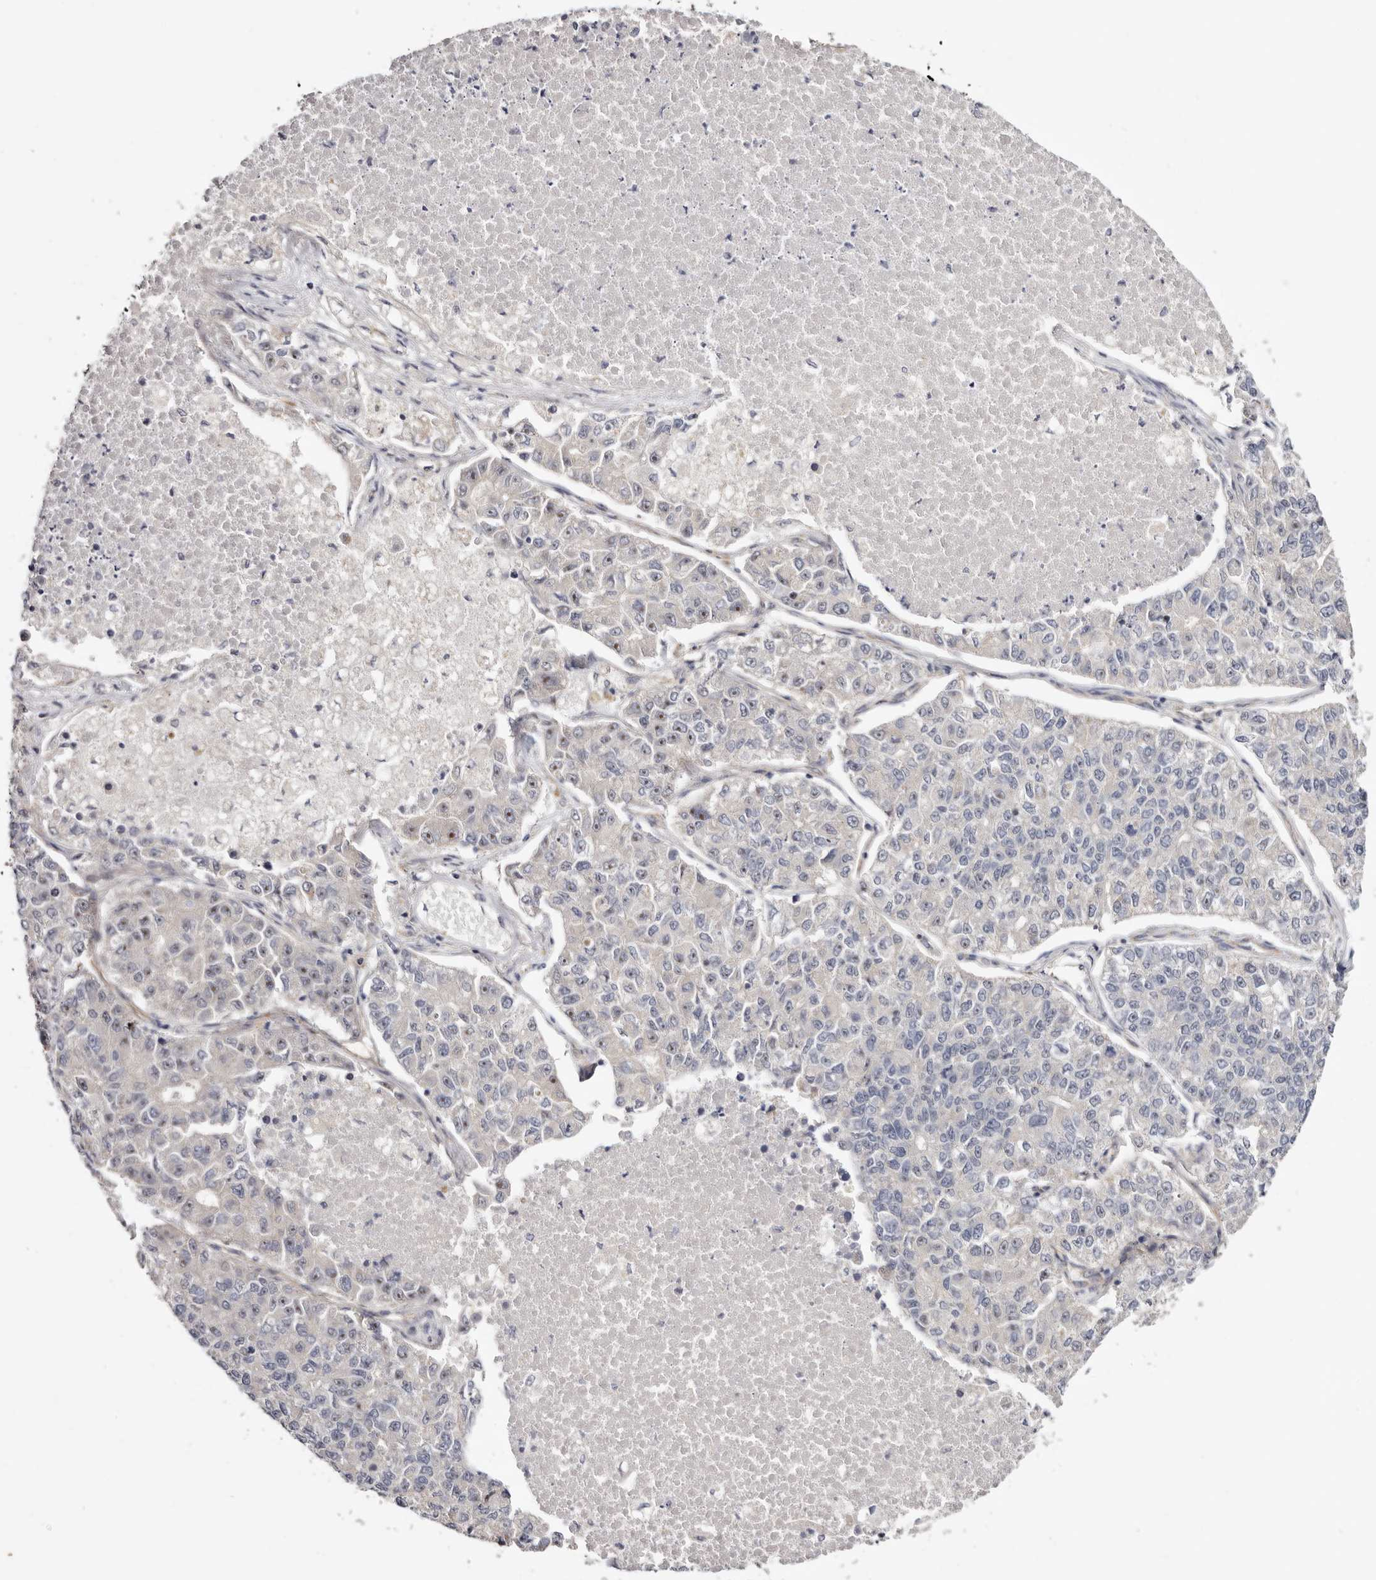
{"staining": {"intensity": "moderate", "quantity": "<25%", "location": "nuclear"}, "tissue": "lung cancer", "cell_type": "Tumor cells", "image_type": "cancer", "snomed": [{"axis": "morphology", "description": "Adenocarcinoma, NOS"}, {"axis": "topography", "description": "Lung"}], "caption": "The histopathology image displays immunohistochemical staining of adenocarcinoma (lung). There is moderate nuclear positivity is present in approximately <25% of tumor cells.", "gene": "PANK4", "patient": {"sex": "male", "age": 49}}